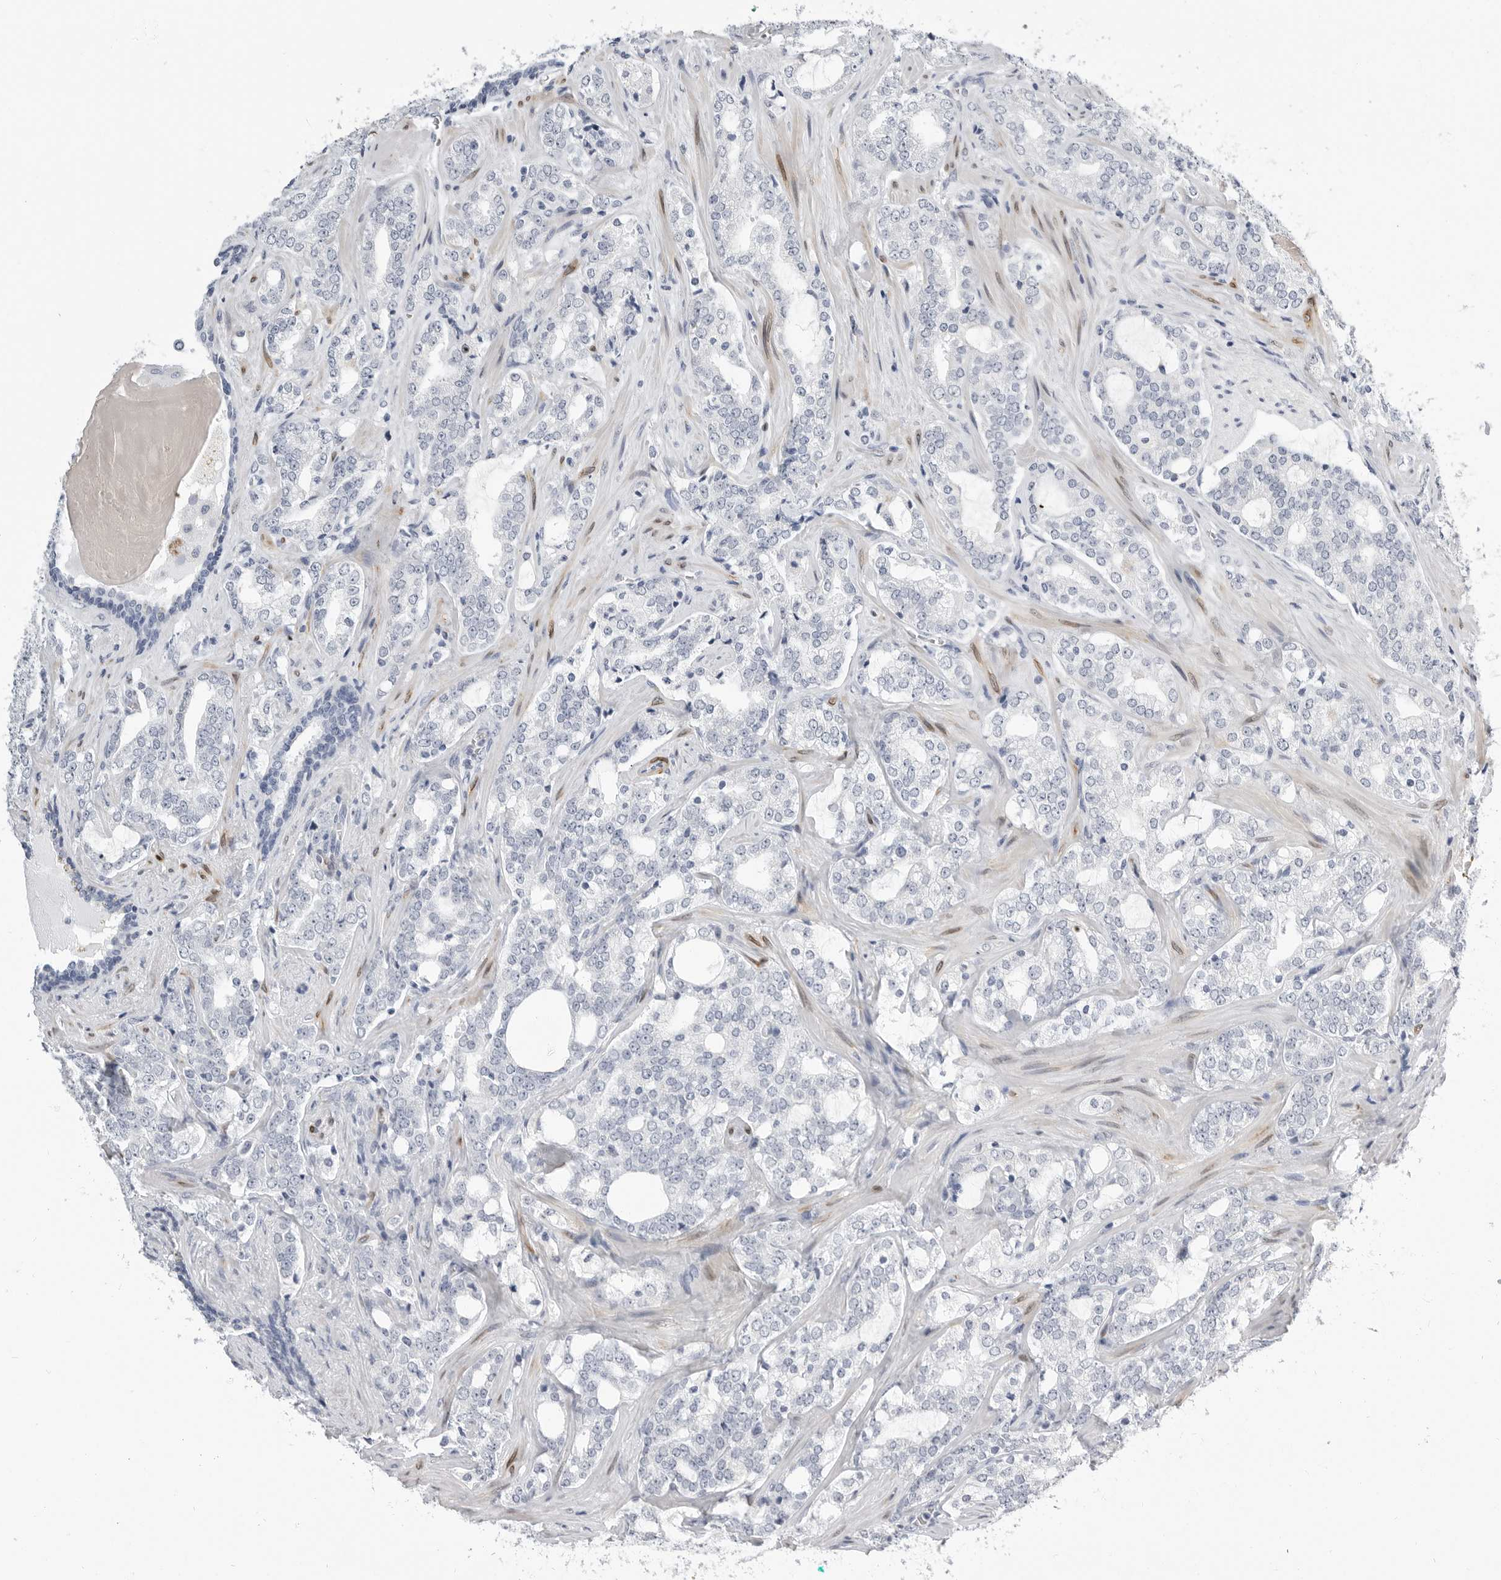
{"staining": {"intensity": "negative", "quantity": "none", "location": "none"}, "tissue": "prostate cancer", "cell_type": "Tumor cells", "image_type": "cancer", "snomed": [{"axis": "morphology", "description": "Adenocarcinoma, High grade"}, {"axis": "topography", "description": "Prostate"}], "caption": "This histopathology image is of high-grade adenocarcinoma (prostate) stained with immunohistochemistry to label a protein in brown with the nuclei are counter-stained blue. There is no positivity in tumor cells.", "gene": "PLN", "patient": {"sex": "male", "age": 64}}